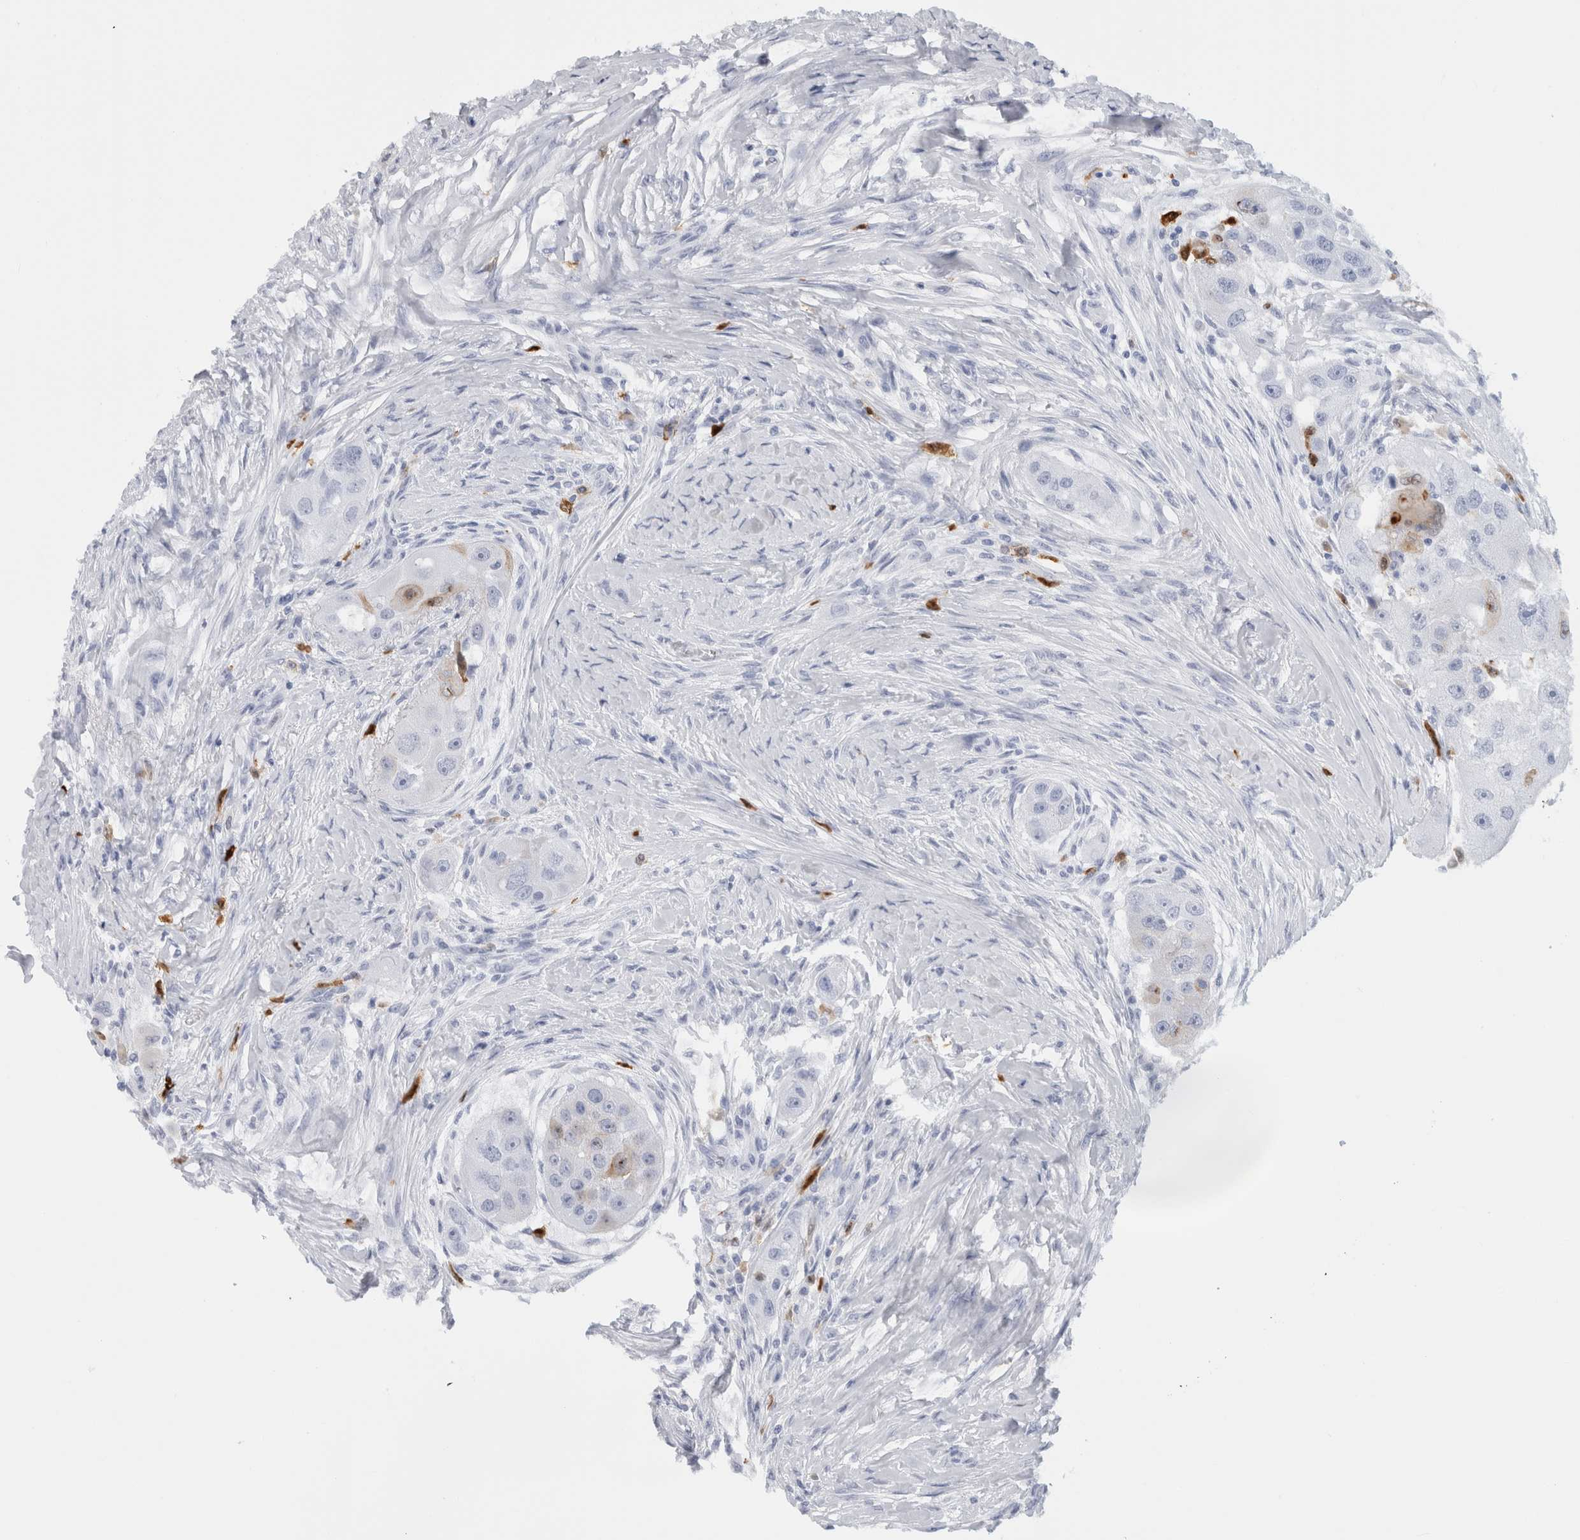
{"staining": {"intensity": "moderate", "quantity": "<25%", "location": "cytoplasmic/membranous,nuclear"}, "tissue": "head and neck cancer", "cell_type": "Tumor cells", "image_type": "cancer", "snomed": [{"axis": "morphology", "description": "Normal tissue, NOS"}, {"axis": "morphology", "description": "Squamous cell carcinoma, NOS"}, {"axis": "topography", "description": "Skeletal muscle"}, {"axis": "topography", "description": "Head-Neck"}], "caption": "Immunohistochemical staining of head and neck squamous cell carcinoma demonstrates moderate cytoplasmic/membranous and nuclear protein expression in about <25% of tumor cells. The protein is stained brown, and the nuclei are stained in blue (DAB (3,3'-diaminobenzidine) IHC with brightfield microscopy, high magnification).", "gene": "S100A8", "patient": {"sex": "male", "age": 51}}